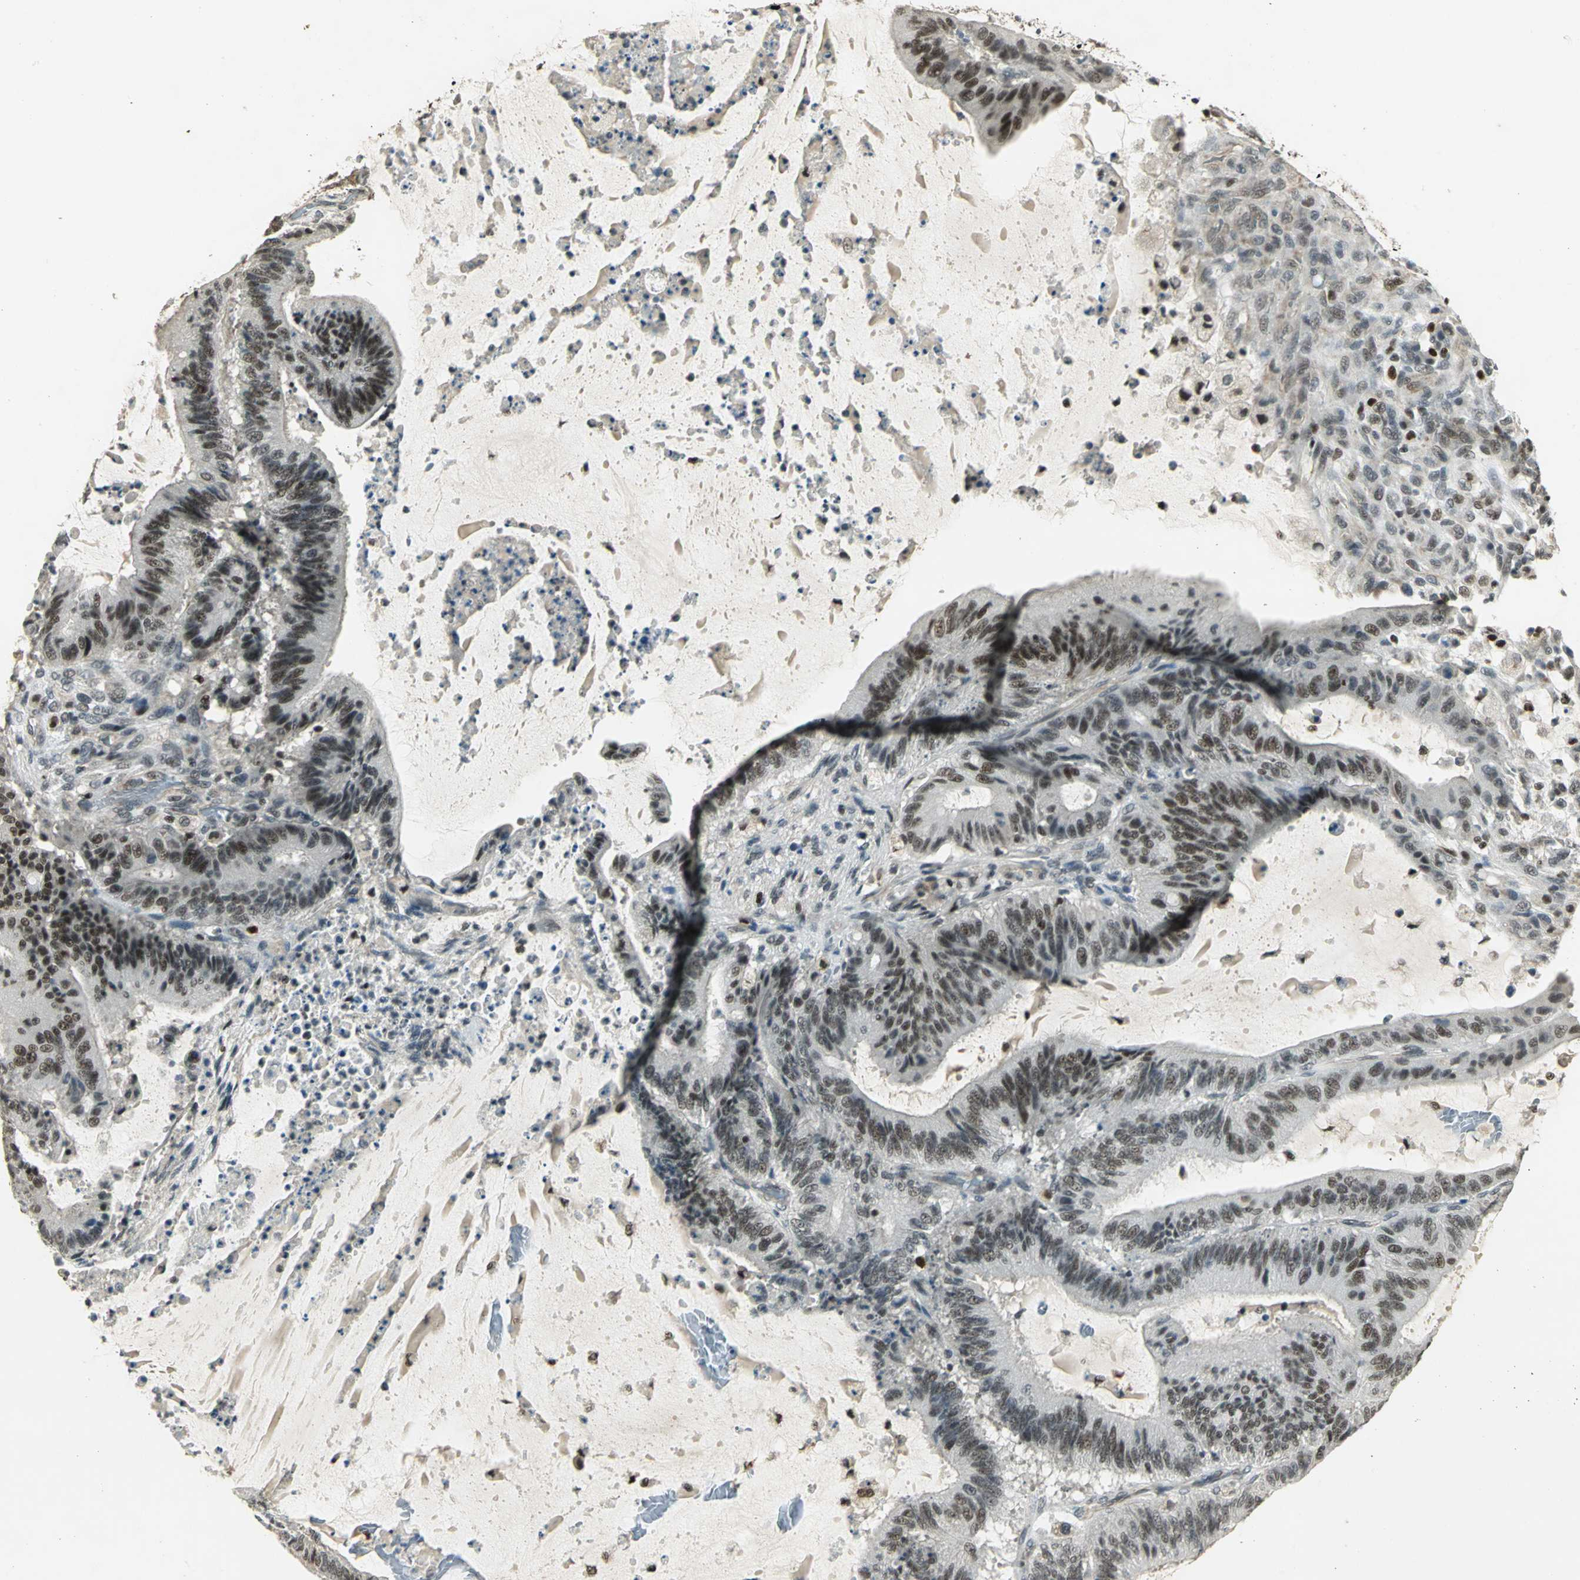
{"staining": {"intensity": "weak", "quantity": ">75%", "location": "nuclear"}, "tissue": "liver cancer", "cell_type": "Tumor cells", "image_type": "cancer", "snomed": [{"axis": "morphology", "description": "Cholangiocarcinoma"}, {"axis": "topography", "description": "Liver"}], "caption": "This image reveals immunohistochemistry staining of liver cancer, with low weak nuclear expression in about >75% of tumor cells.", "gene": "ELF1", "patient": {"sex": "female", "age": 73}}